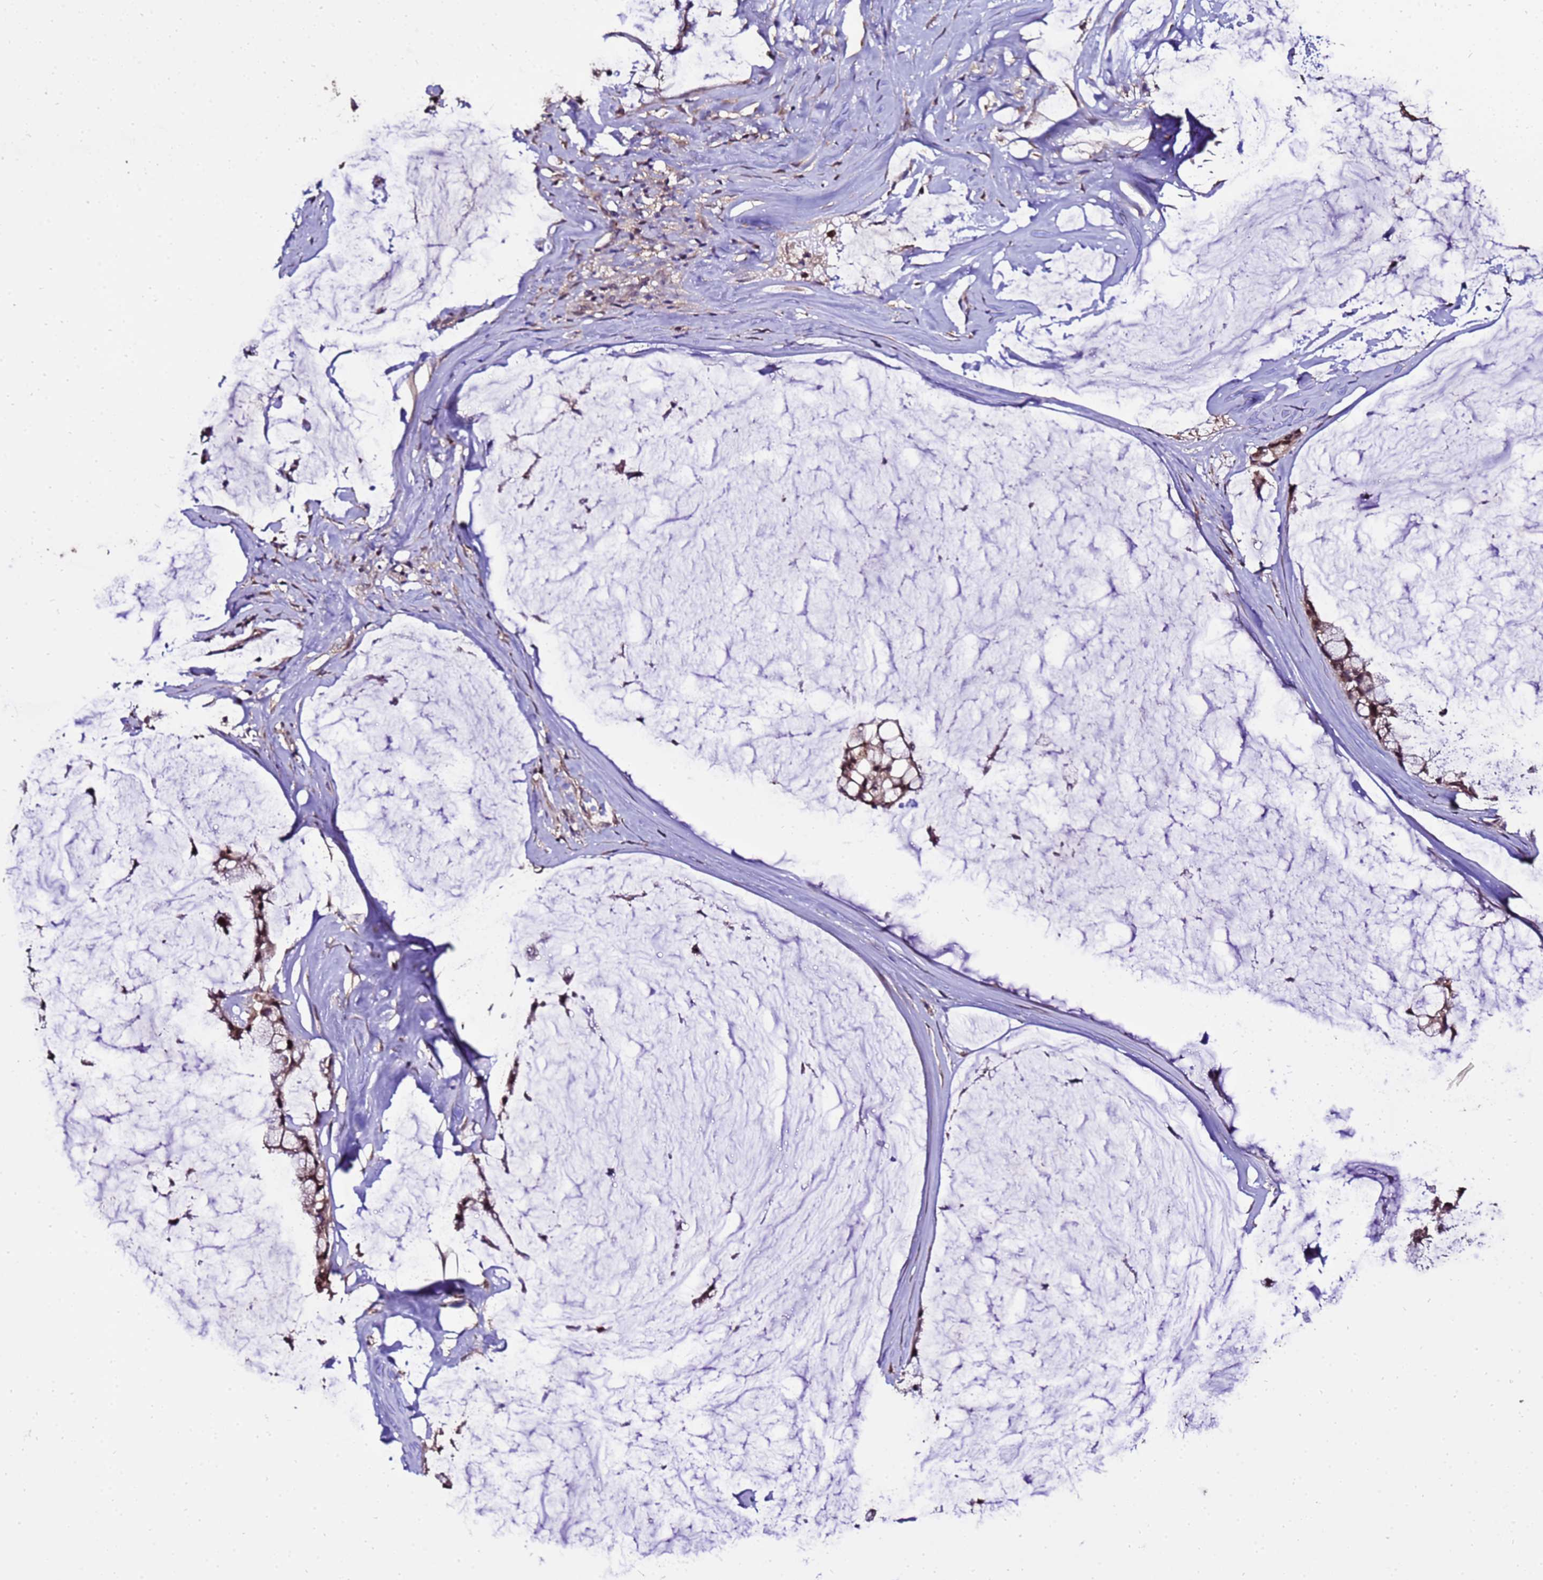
{"staining": {"intensity": "moderate", "quantity": ">75%", "location": "cytoplasmic/membranous"}, "tissue": "ovarian cancer", "cell_type": "Tumor cells", "image_type": "cancer", "snomed": [{"axis": "morphology", "description": "Cystadenocarcinoma, mucinous, NOS"}, {"axis": "topography", "description": "Ovary"}], "caption": "Ovarian cancer (mucinous cystadenocarcinoma) was stained to show a protein in brown. There is medium levels of moderate cytoplasmic/membranous expression in about >75% of tumor cells.", "gene": "ZNF329", "patient": {"sex": "female", "age": 39}}